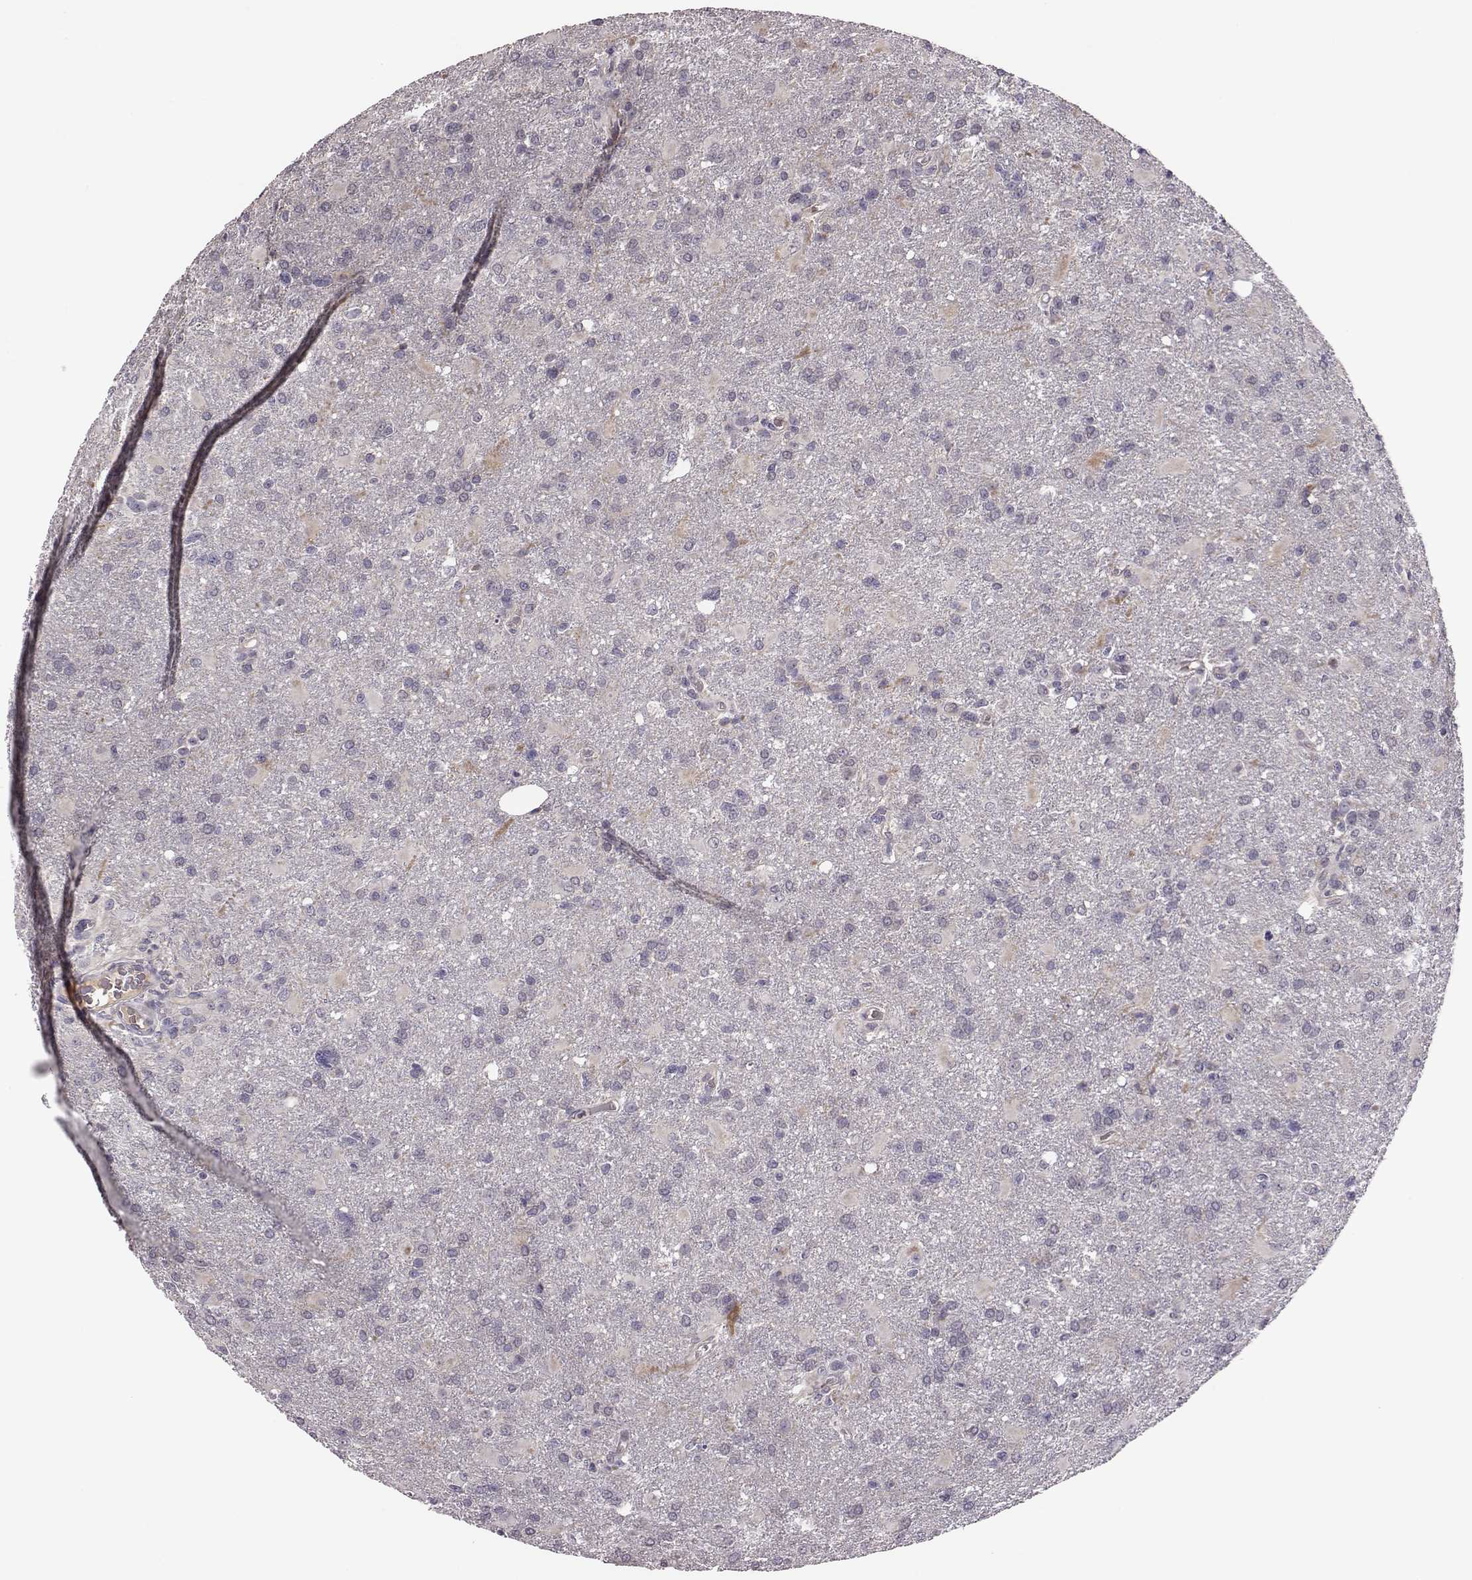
{"staining": {"intensity": "negative", "quantity": "none", "location": "none"}, "tissue": "glioma", "cell_type": "Tumor cells", "image_type": "cancer", "snomed": [{"axis": "morphology", "description": "Glioma, malignant, High grade"}, {"axis": "topography", "description": "Brain"}], "caption": "High power microscopy photomicrograph of an immunohistochemistry micrograph of malignant glioma (high-grade), revealing no significant positivity in tumor cells.", "gene": "KMO", "patient": {"sex": "male", "age": 68}}